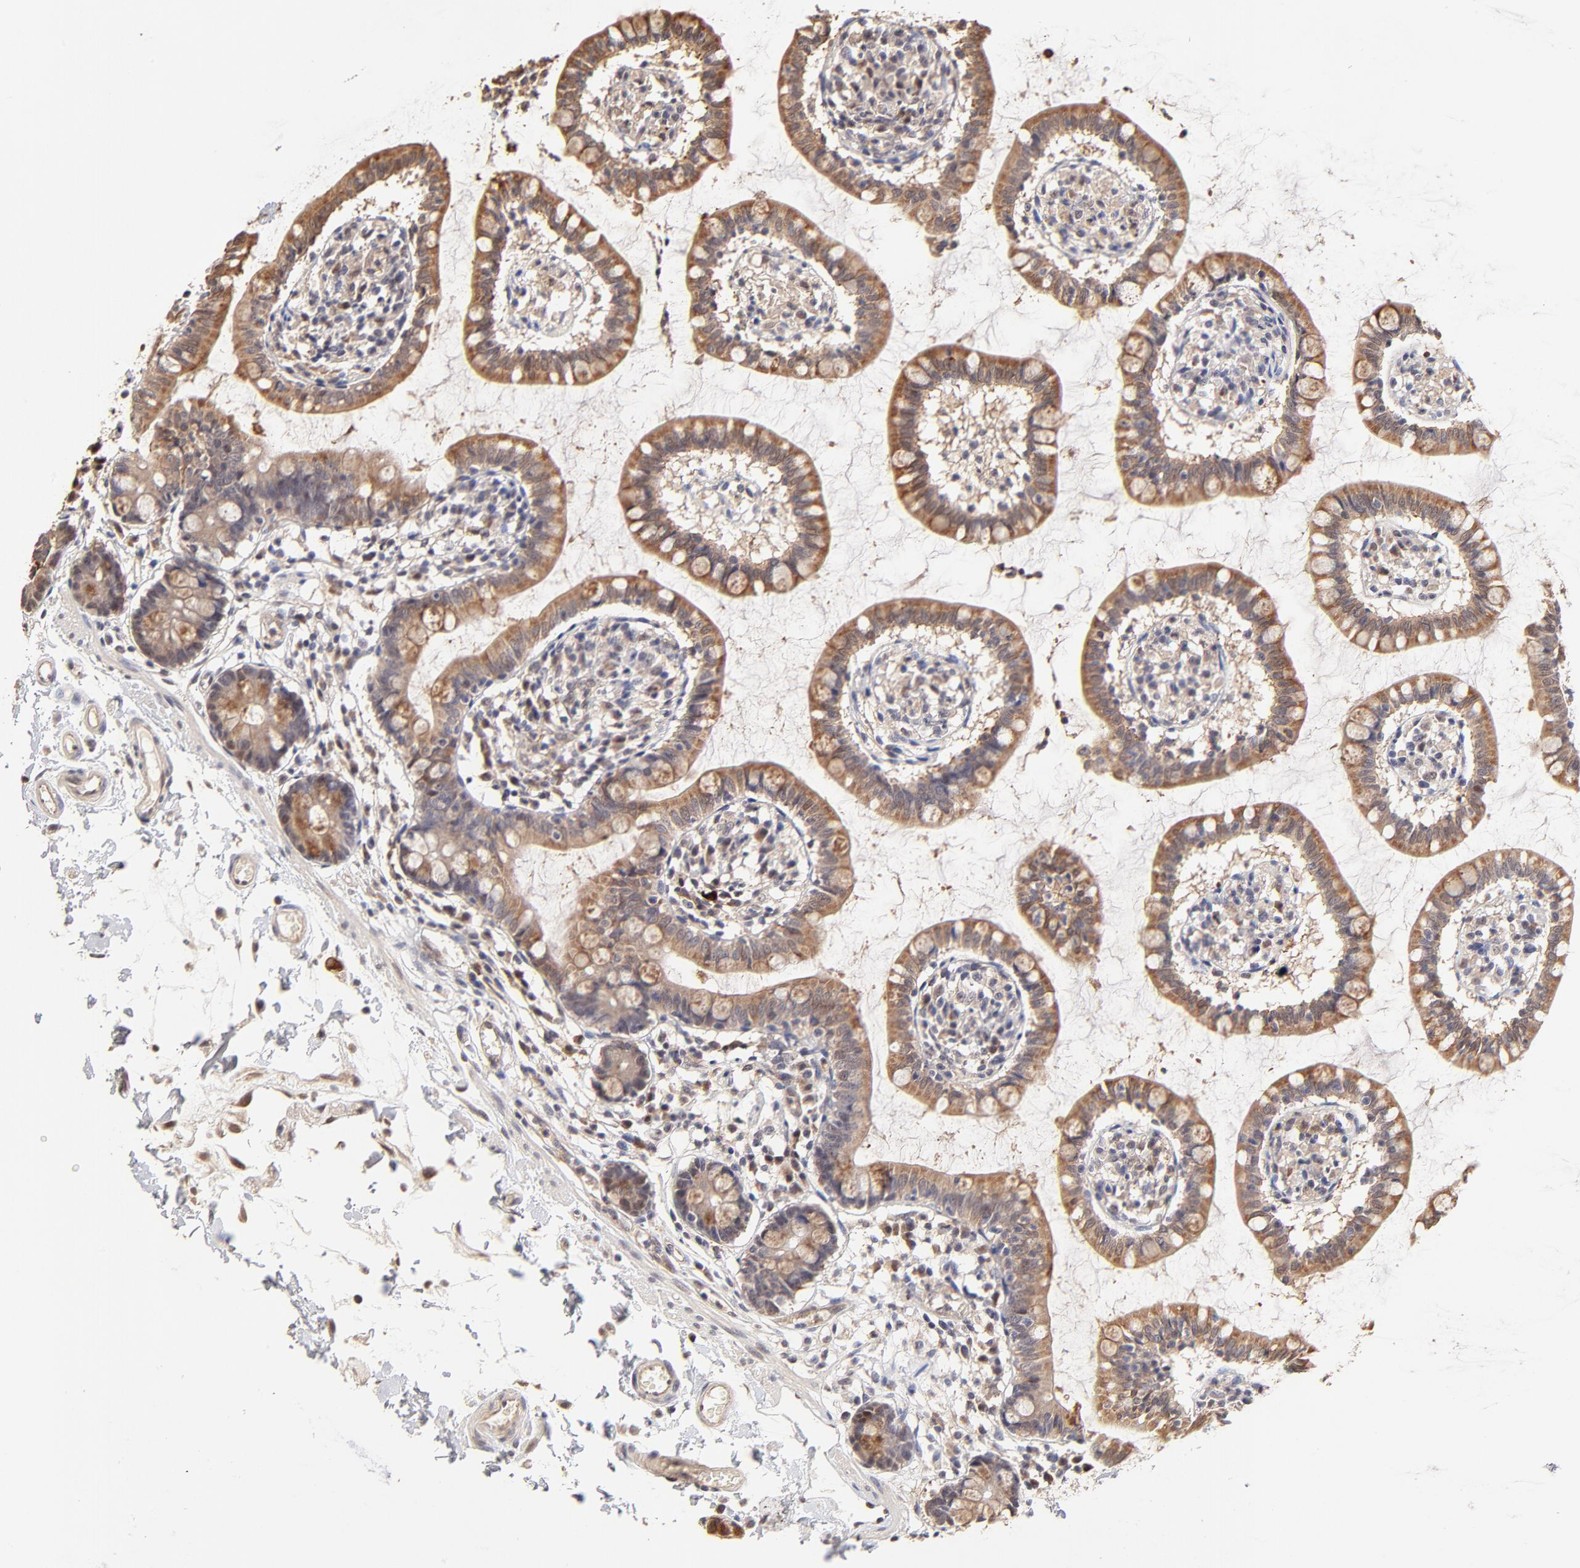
{"staining": {"intensity": "strong", "quantity": ">75%", "location": "cytoplasmic/membranous"}, "tissue": "small intestine", "cell_type": "Glandular cells", "image_type": "normal", "snomed": [{"axis": "morphology", "description": "Normal tissue, NOS"}, {"axis": "topography", "description": "Small intestine"}], "caption": "Immunohistochemistry (IHC) of unremarkable small intestine demonstrates high levels of strong cytoplasmic/membranous positivity in about >75% of glandular cells. Nuclei are stained in blue.", "gene": "ZNF10", "patient": {"sex": "female", "age": 61}}